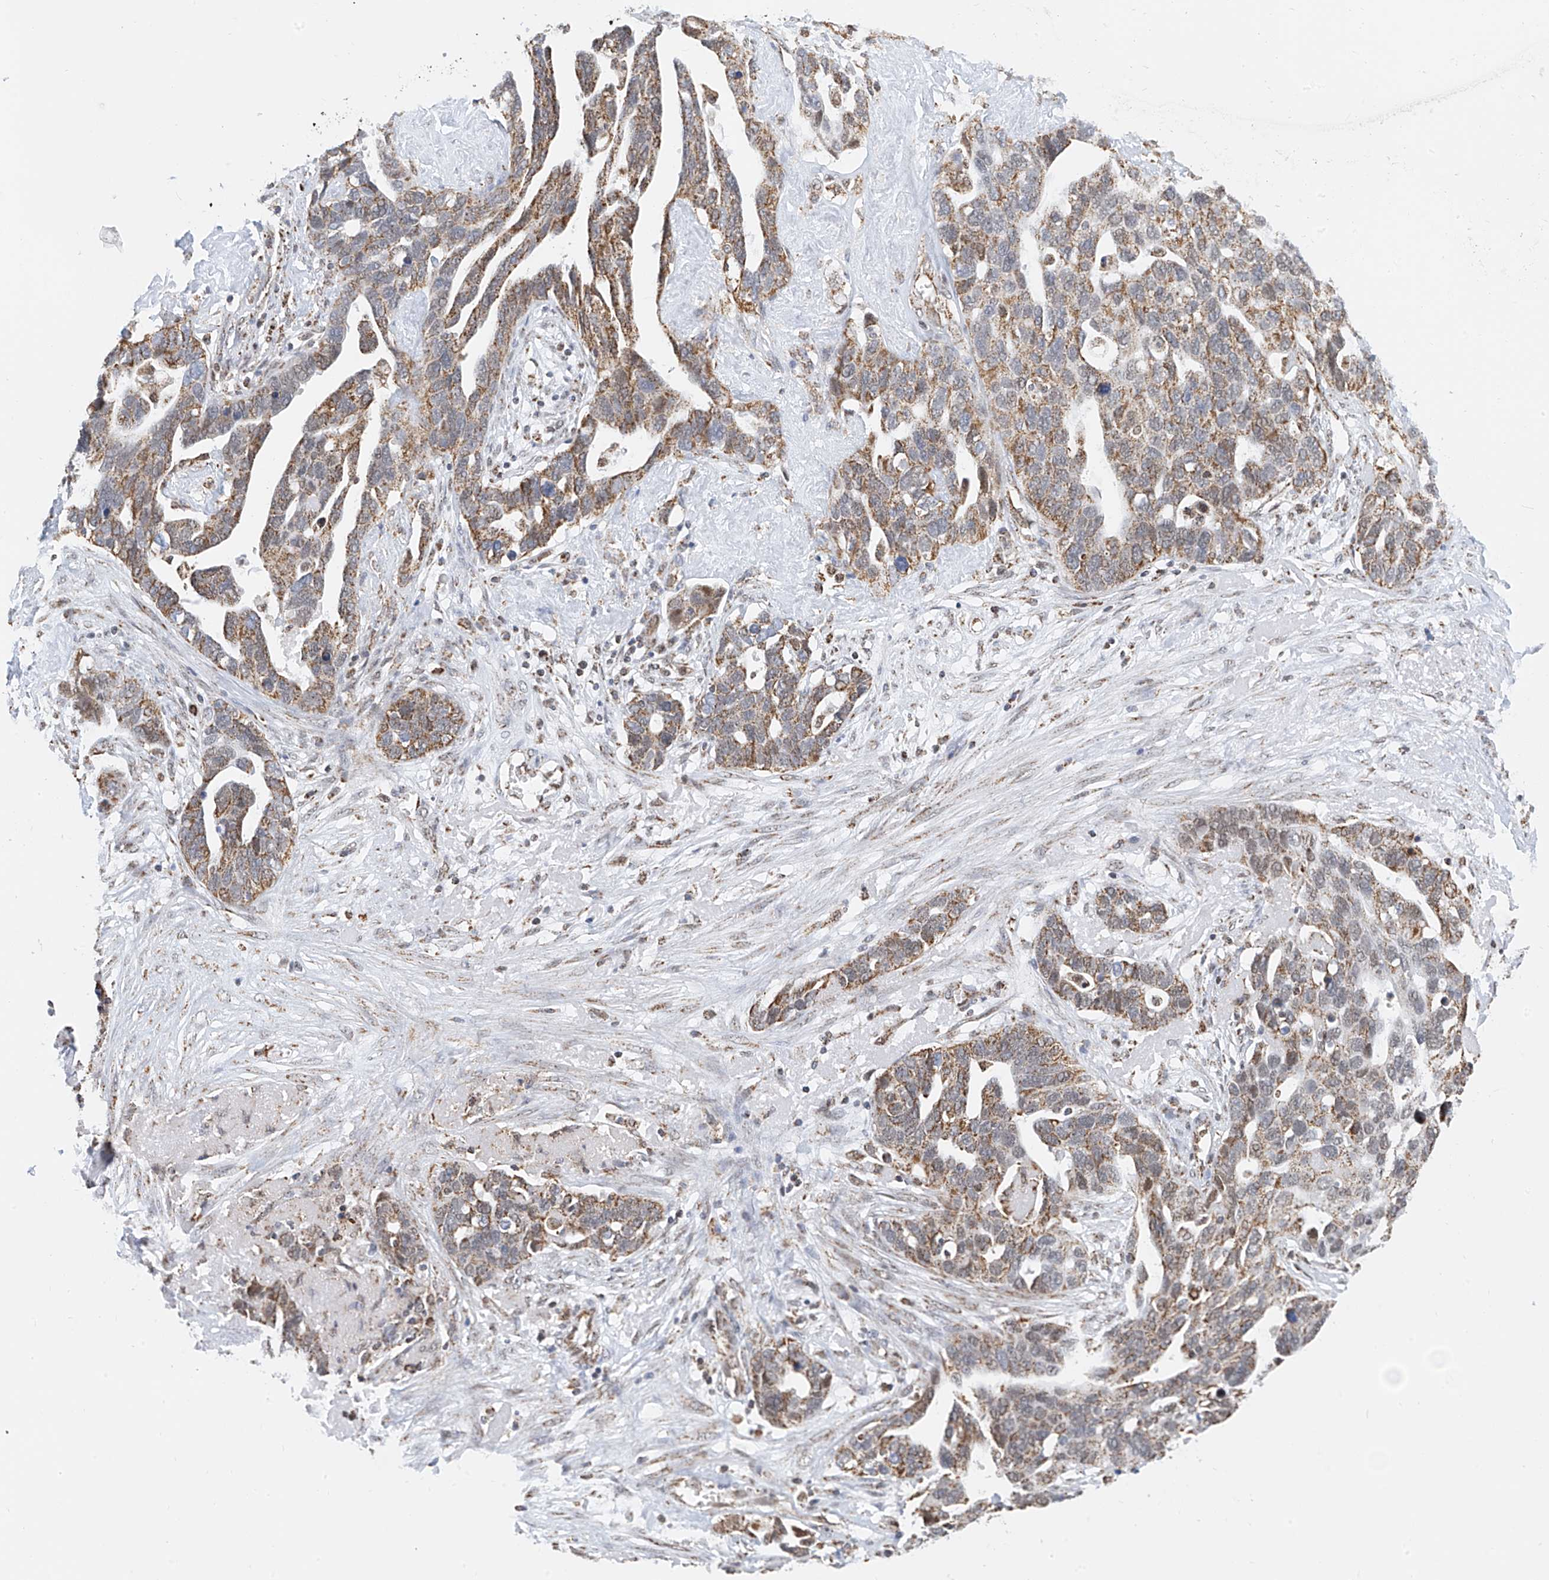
{"staining": {"intensity": "moderate", "quantity": ">75%", "location": "cytoplasmic/membranous"}, "tissue": "ovarian cancer", "cell_type": "Tumor cells", "image_type": "cancer", "snomed": [{"axis": "morphology", "description": "Cystadenocarcinoma, serous, NOS"}, {"axis": "topography", "description": "Ovary"}], "caption": "Immunohistochemical staining of serous cystadenocarcinoma (ovarian) shows moderate cytoplasmic/membranous protein expression in approximately >75% of tumor cells.", "gene": "NALCN", "patient": {"sex": "female", "age": 54}}